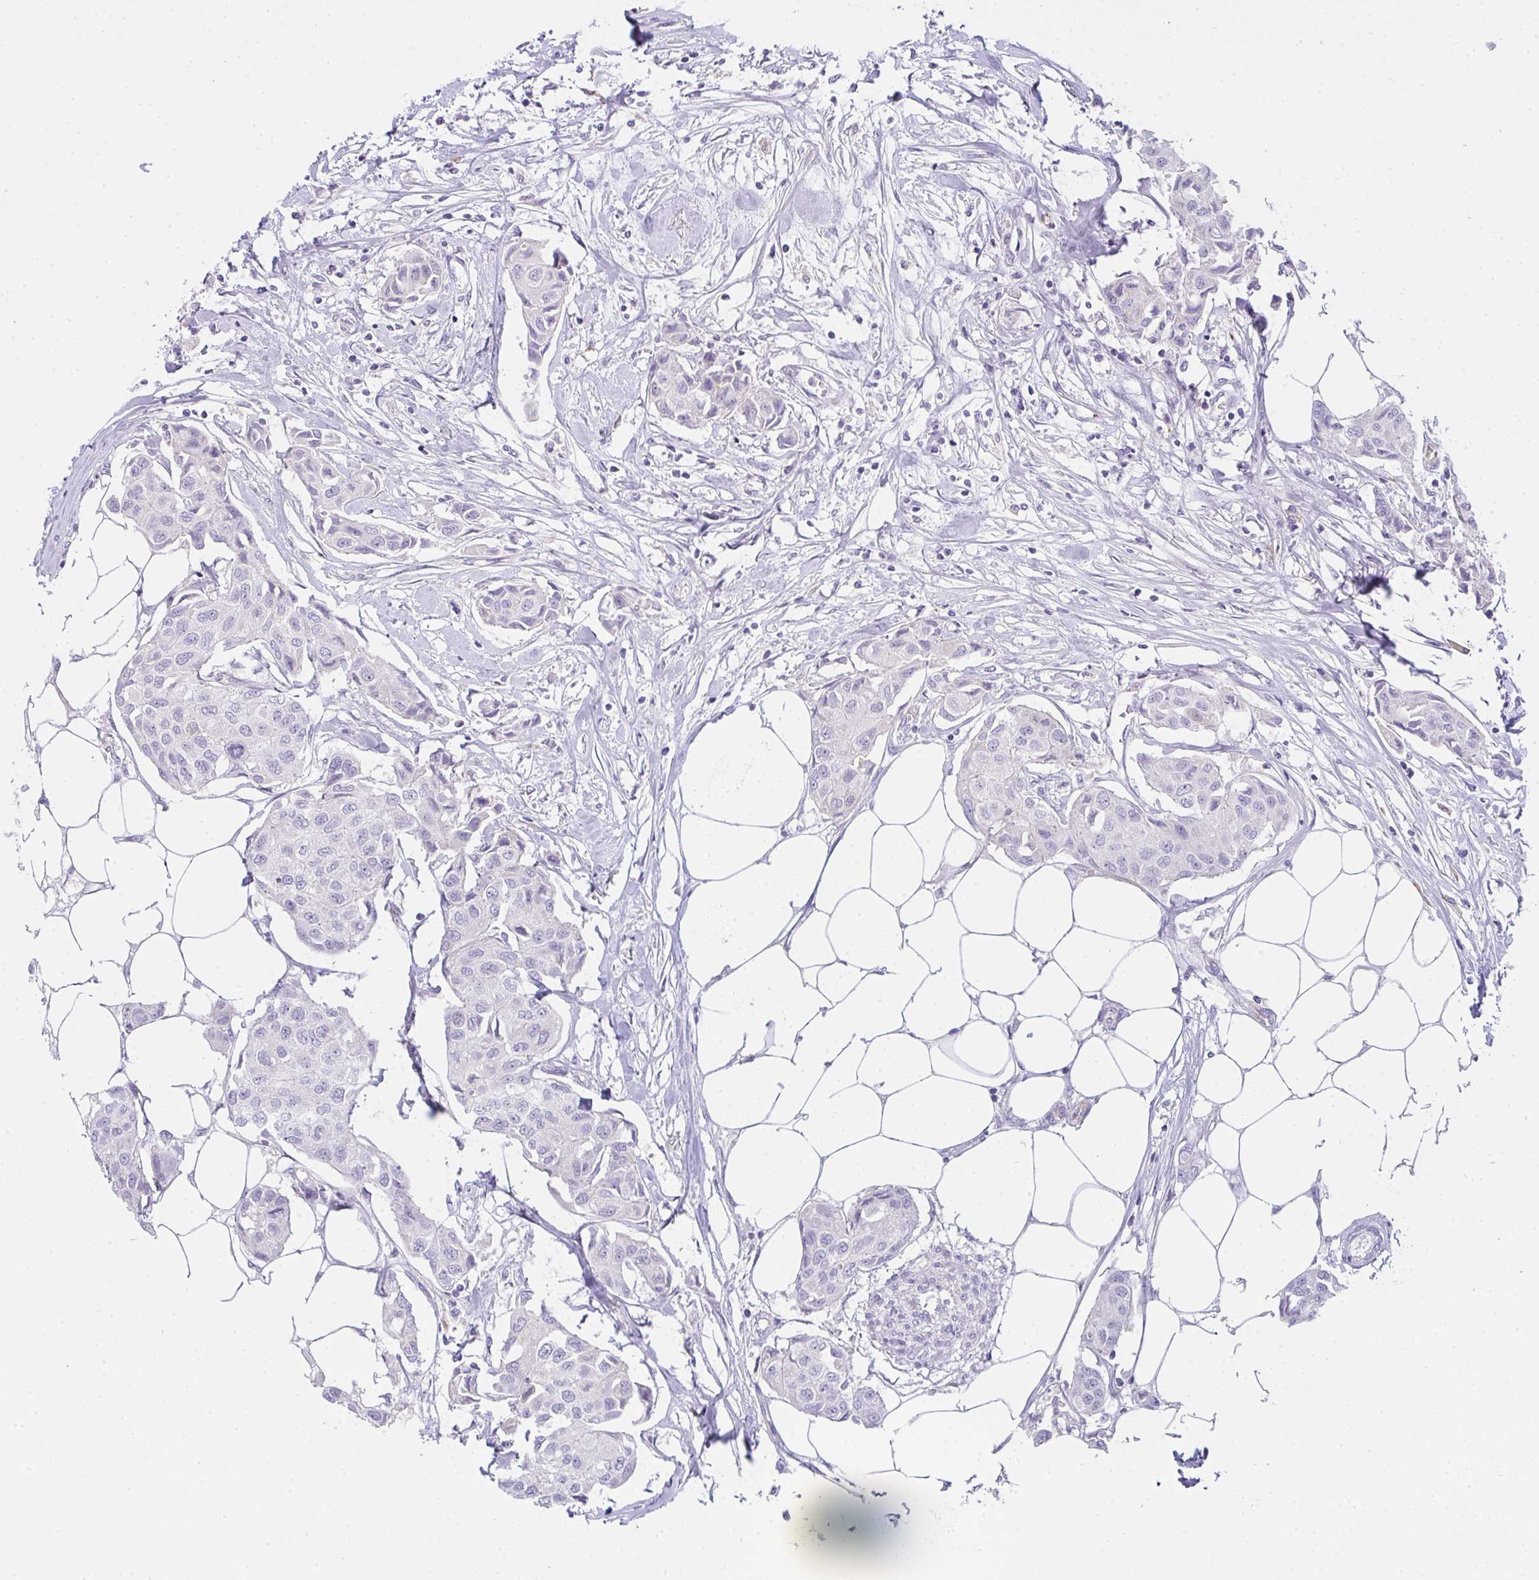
{"staining": {"intensity": "negative", "quantity": "none", "location": "none"}, "tissue": "breast cancer", "cell_type": "Tumor cells", "image_type": "cancer", "snomed": [{"axis": "morphology", "description": "Duct carcinoma"}, {"axis": "topography", "description": "Breast"}, {"axis": "topography", "description": "Lymph node"}], "caption": "Immunohistochemistry image of breast intraductal carcinoma stained for a protein (brown), which shows no expression in tumor cells.", "gene": "COX7B", "patient": {"sex": "female", "age": 80}}